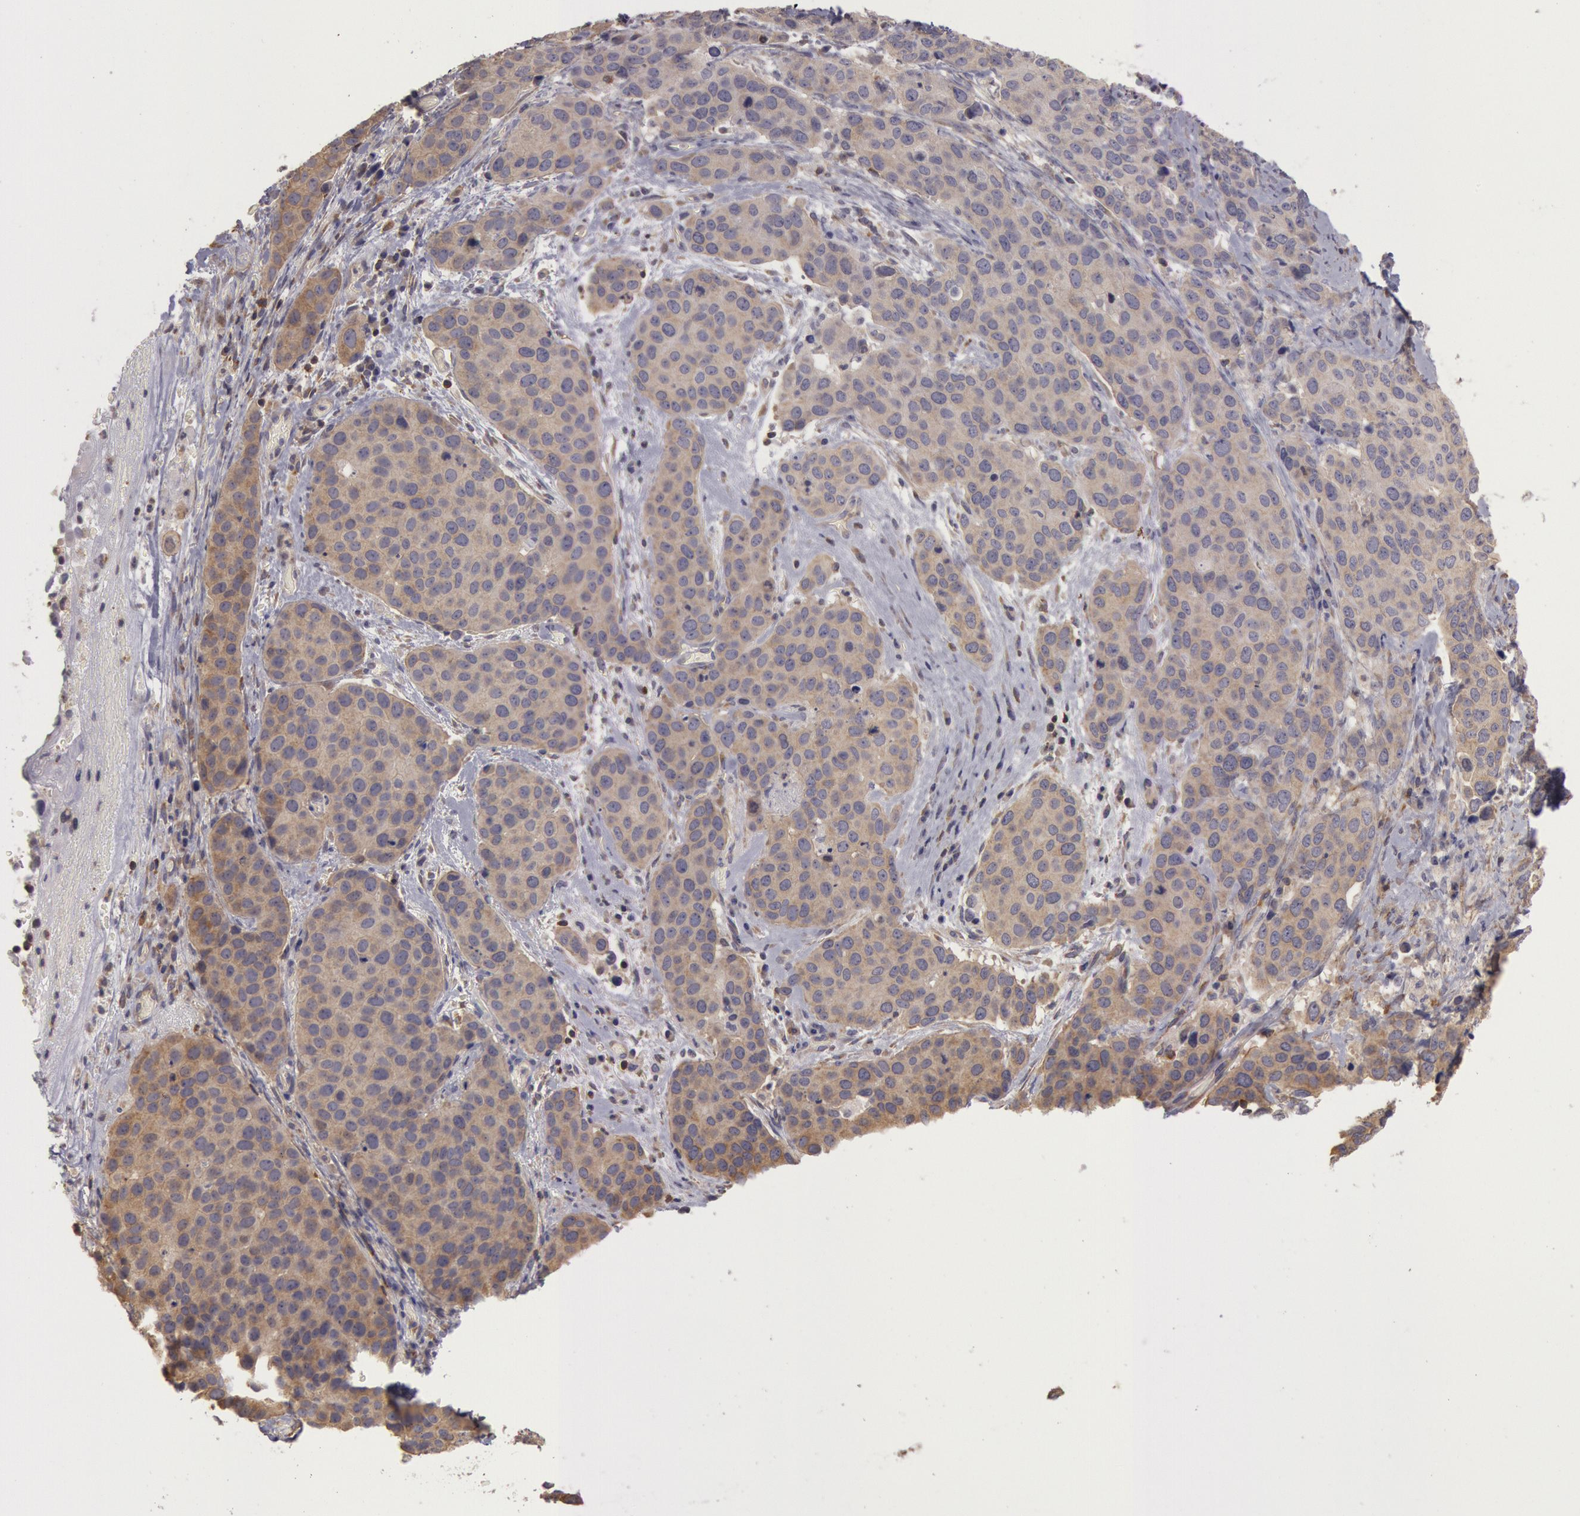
{"staining": {"intensity": "moderate", "quantity": ">75%", "location": "cytoplasmic/membranous"}, "tissue": "cervical cancer", "cell_type": "Tumor cells", "image_type": "cancer", "snomed": [{"axis": "morphology", "description": "Squamous cell carcinoma, NOS"}, {"axis": "topography", "description": "Cervix"}], "caption": "Tumor cells display medium levels of moderate cytoplasmic/membranous expression in approximately >75% of cells in human cervical squamous cell carcinoma.", "gene": "NMT2", "patient": {"sex": "female", "age": 54}}